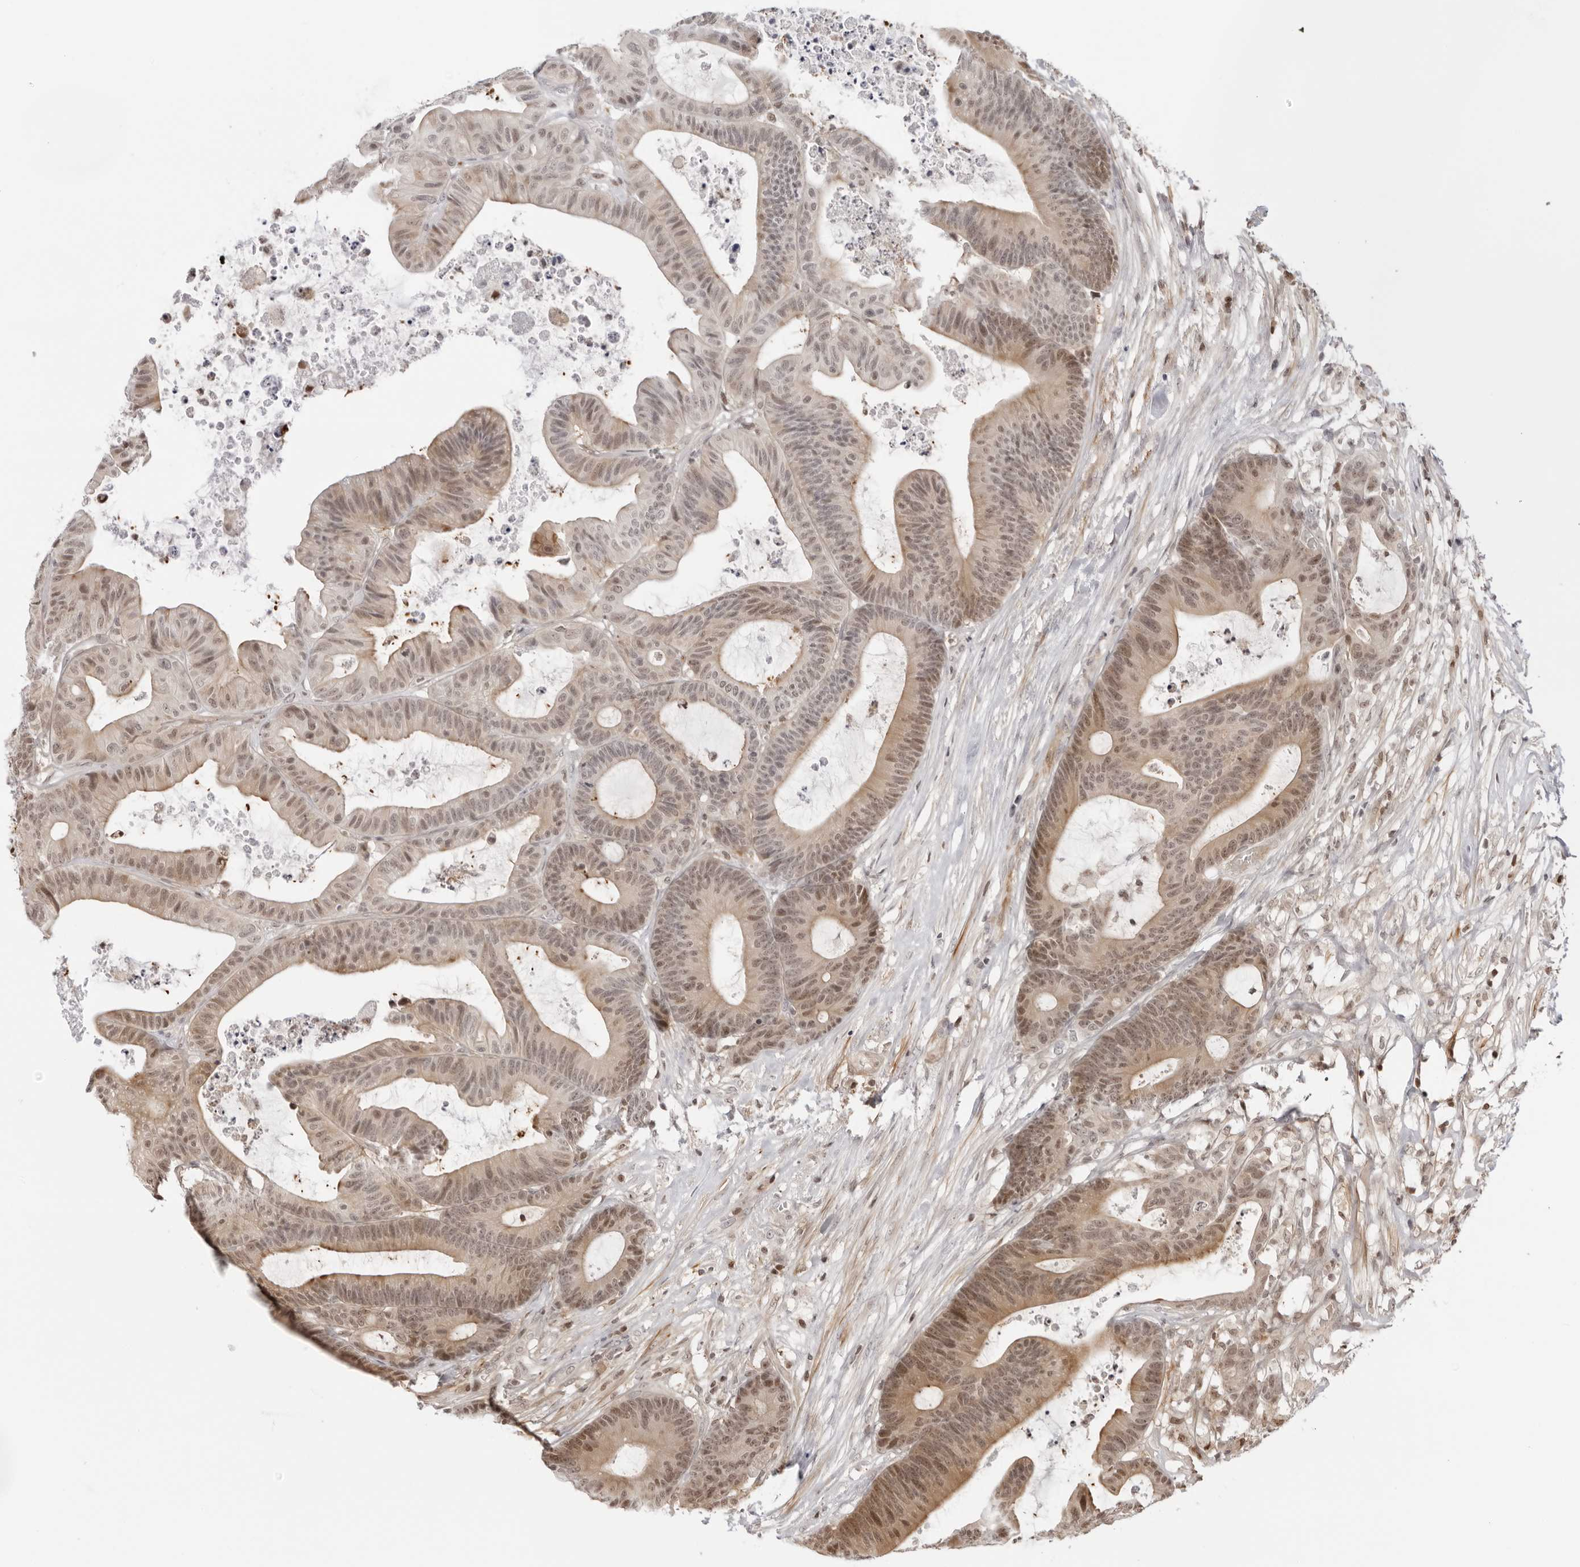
{"staining": {"intensity": "moderate", "quantity": "25%-75%", "location": "cytoplasmic/membranous,nuclear"}, "tissue": "colorectal cancer", "cell_type": "Tumor cells", "image_type": "cancer", "snomed": [{"axis": "morphology", "description": "Adenocarcinoma, NOS"}, {"axis": "topography", "description": "Colon"}], "caption": "Colorectal adenocarcinoma tissue demonstrates moderate cytoplasmic/membranous and nuclear expression in approximately 25%-75% of tumor cells", "gene": "RNF146", "patient": {"sex": "female", "age": 84}}